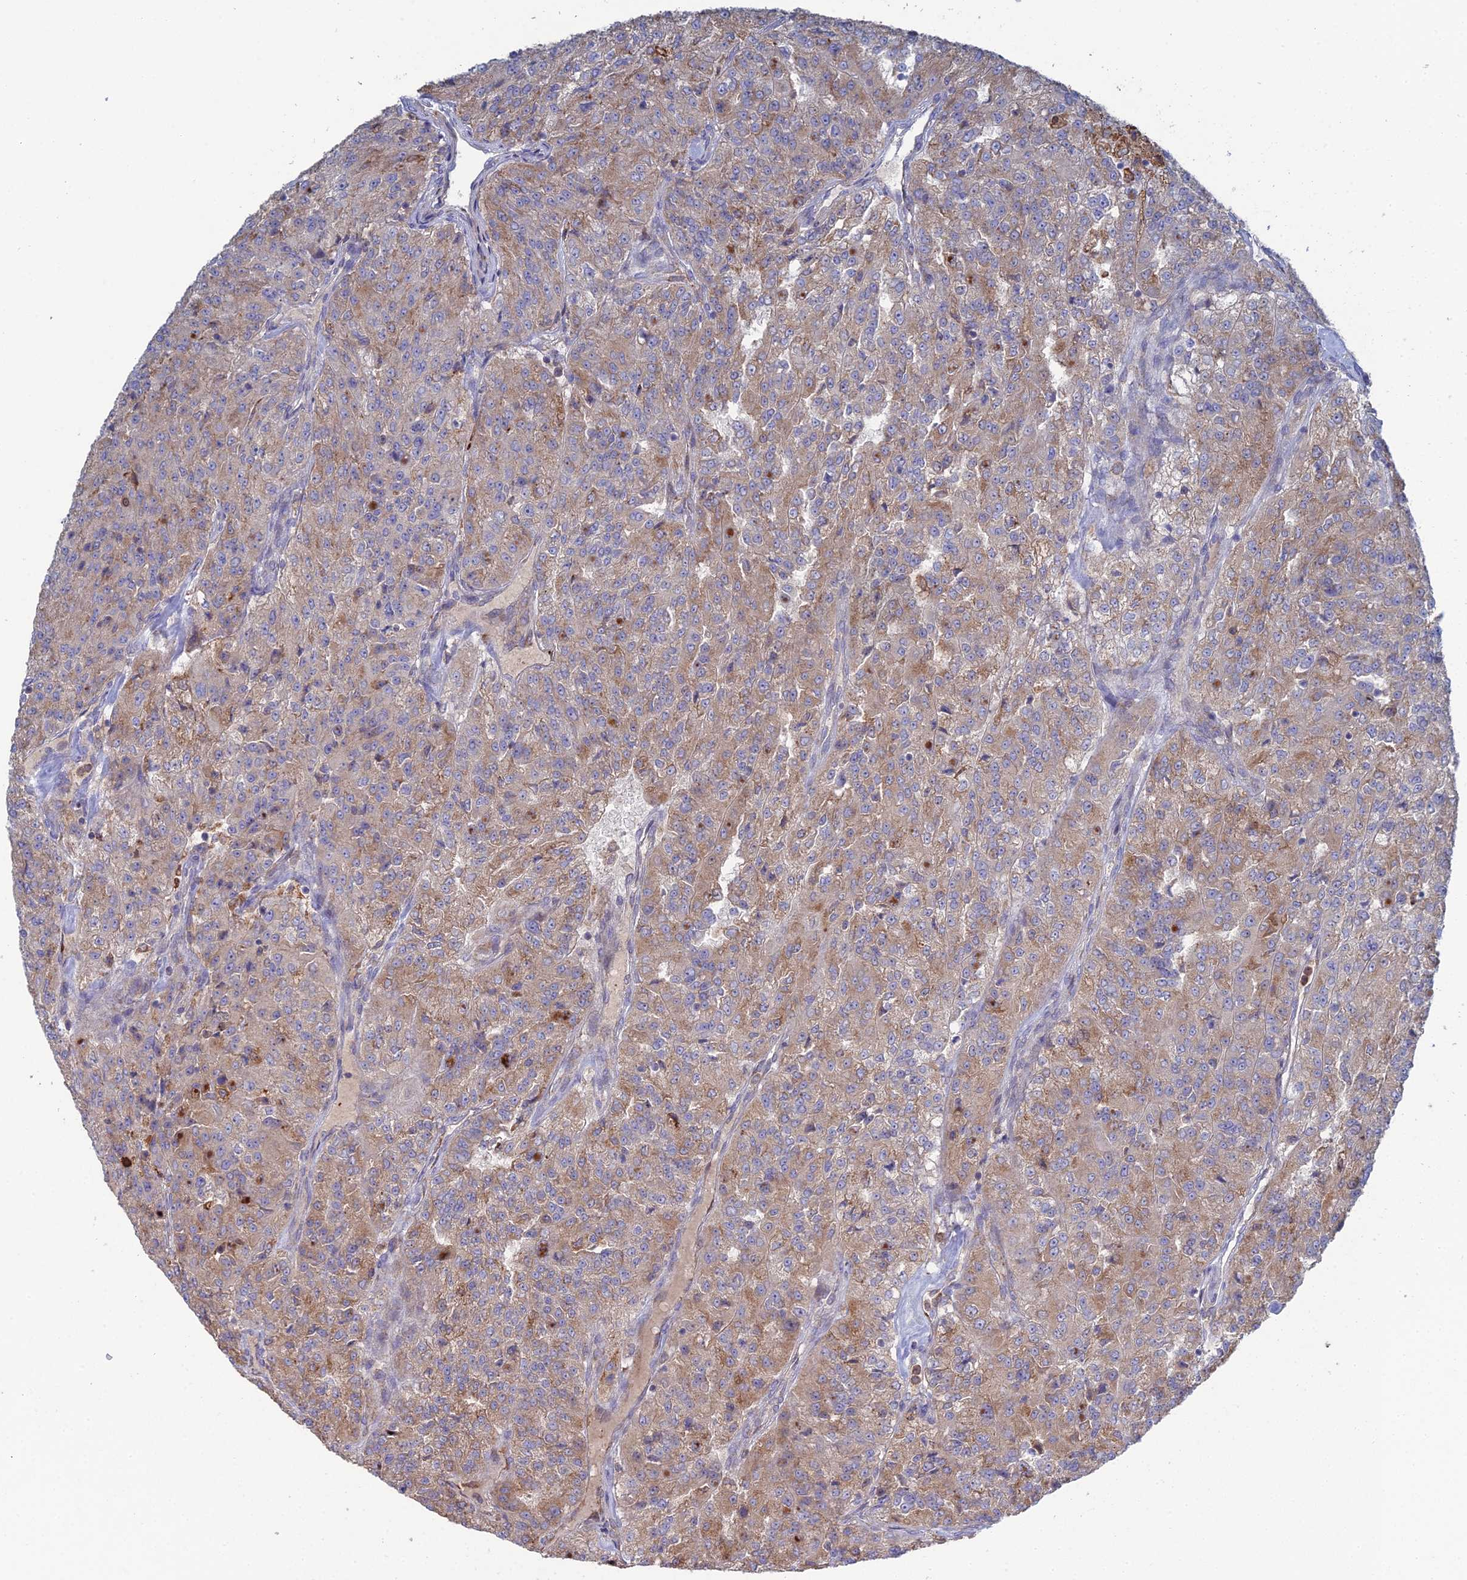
{"staining": {"intensity": "weak", "quantity": ">75%", "location": "cytoplasmic/membranous"}, "tissue": "renal cancer", "cell_type": "Tumor cells", "image_type": "cancer", "snomed": [{"axis": "morphology", "description": "Adenocarcinoma, NOS"}, {"axis": "topography", "description": "Kidney"}], "caption": "Adenocarcinoma (renal) stained with DAB immunohistochemistry (IHC) displays low levels of weak cytoplasmic/membranous expression in approximately >75% of tumor cells.", "gene": "TRAPPC6A", "patient": {"sex": "female", "age": 63}}